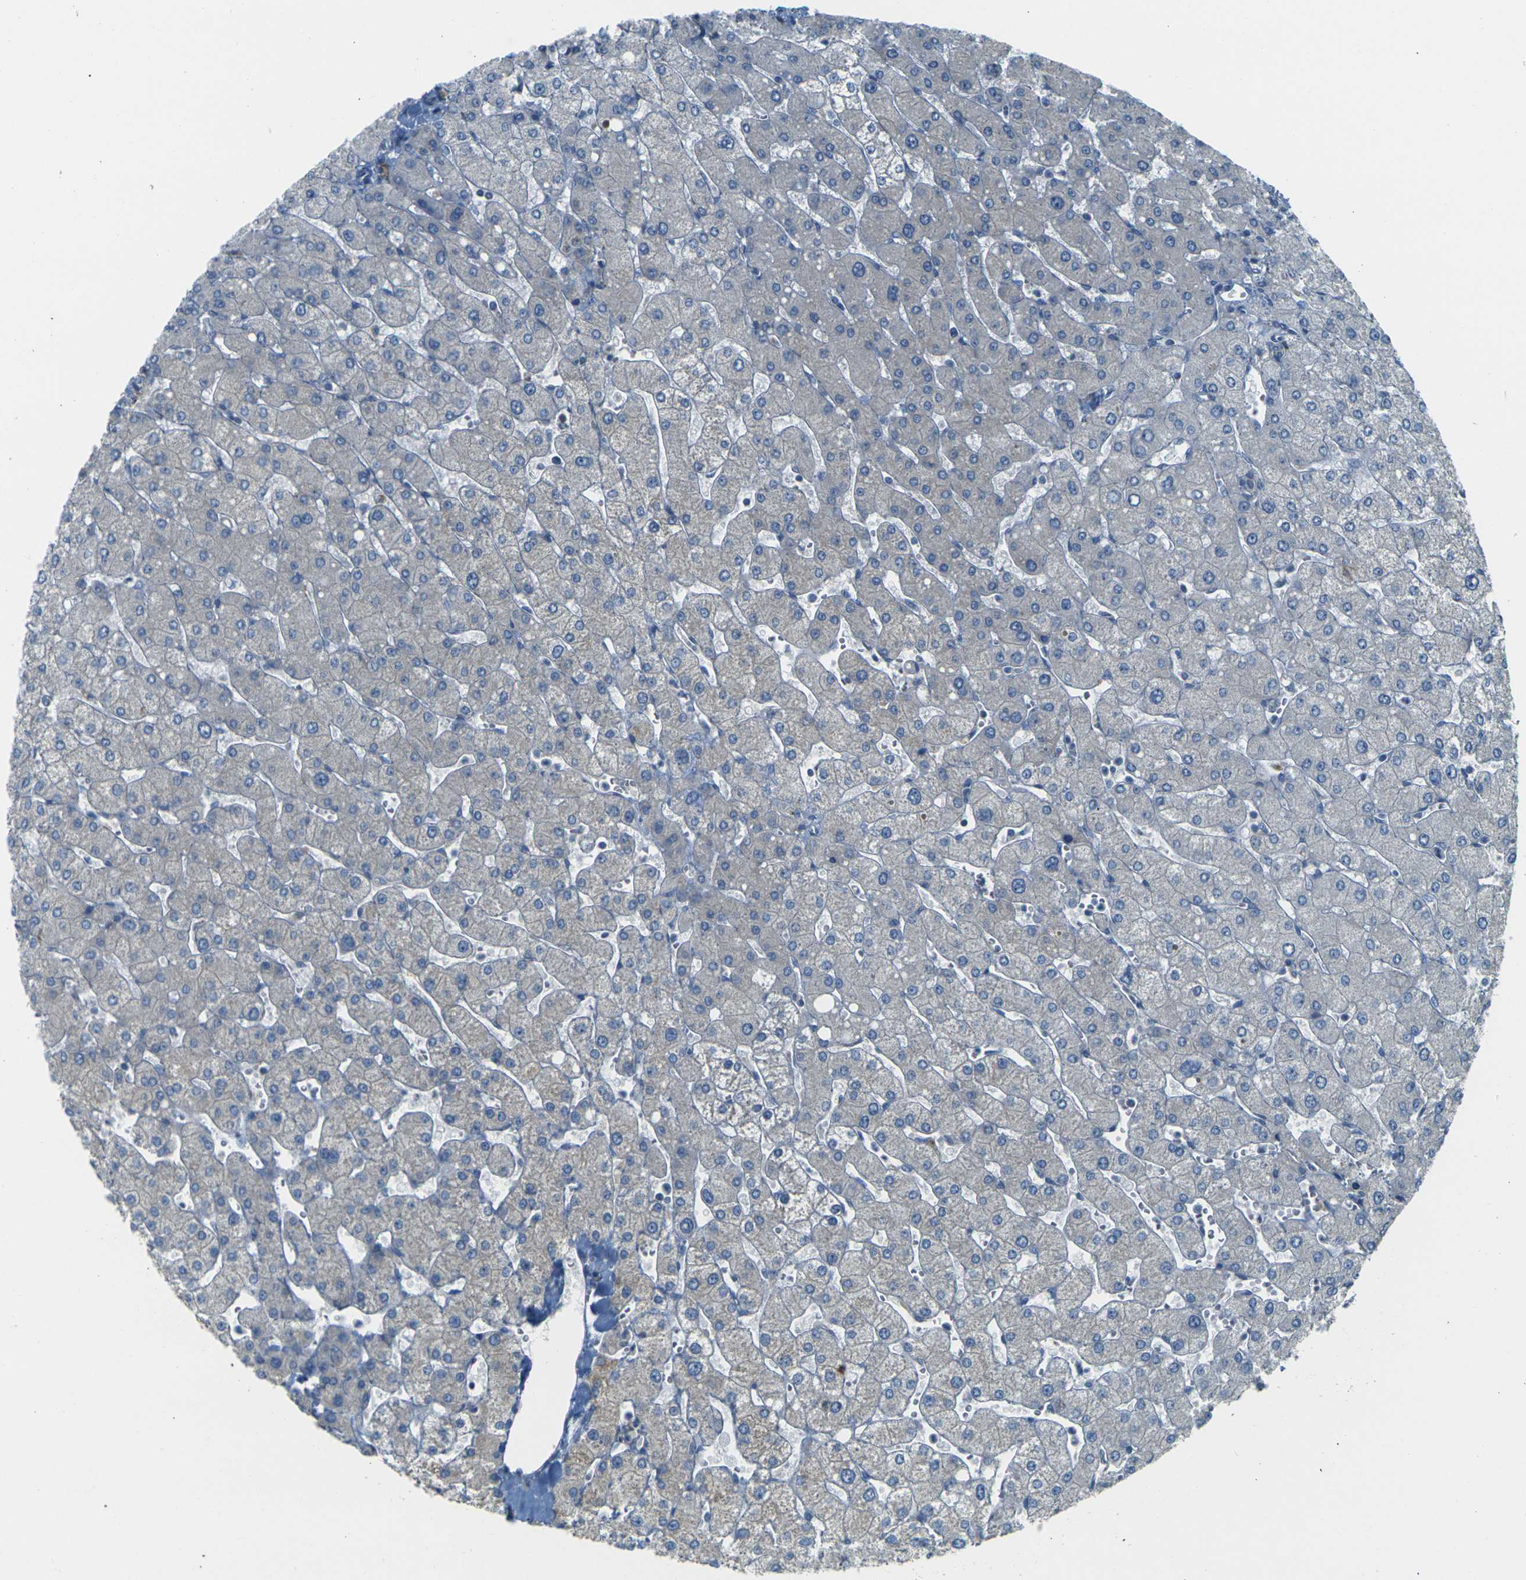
{"staining": {"intensity": "negative", "quantity": "none", "location": "none"}, "tissue": "liver", "cell_type": "Cholangiocytes", "image_type": "normal", "snomed": [{"axis": "morphology", "description": "Normal tissue, NOS"}, {"axis": "topography", "description": "Liver"}], "caption": "DAB (3,3'-diaminobenzidine) immunohistochemical staining of benign human liver exhibits no significant staining in cholangiocytes. (Brightfield microscopy of DAB (3,3'-diaminobenzidine) immunohistochemistry at high magnification).", "gene": "PARD6B", "patient": {"sex": "male", "age": 55}}